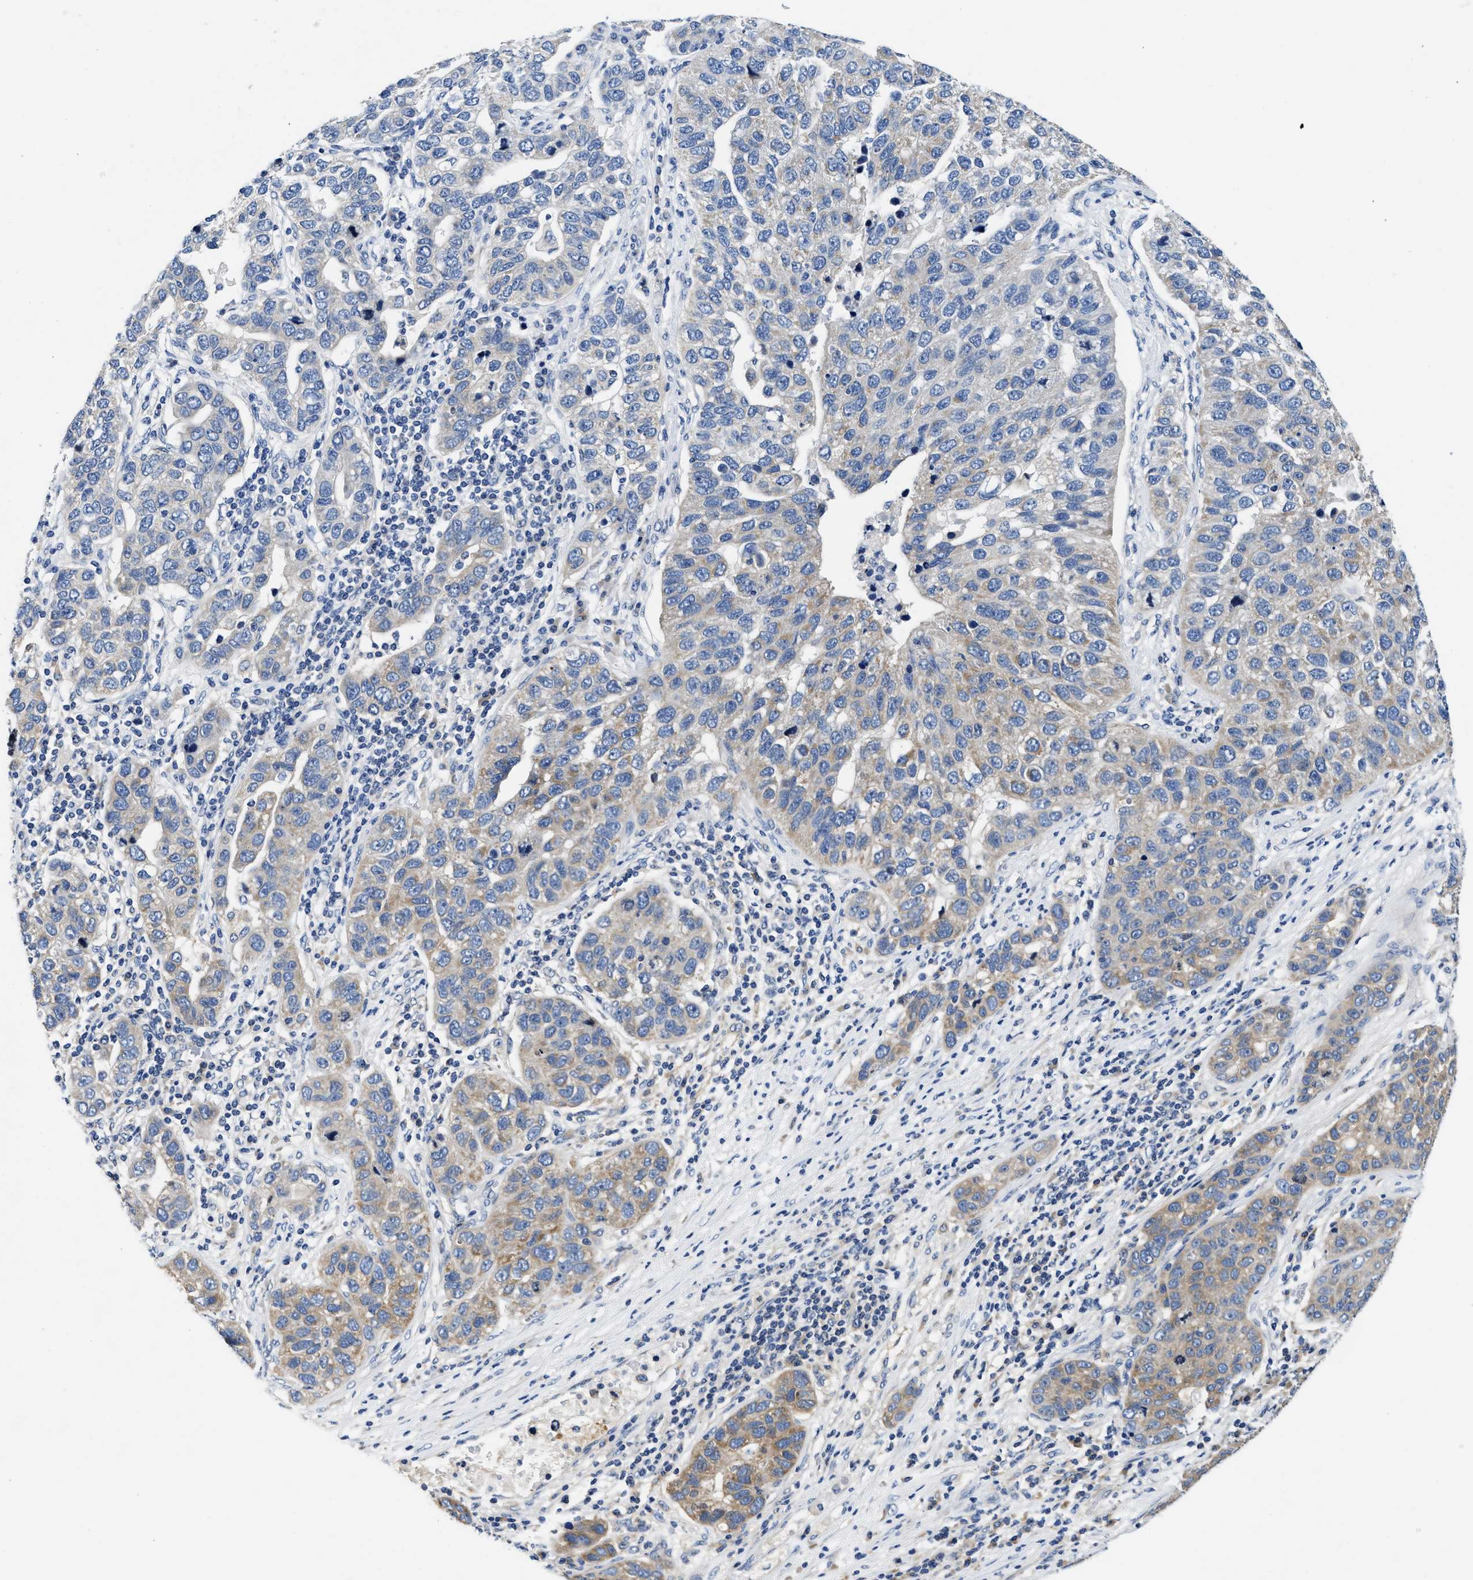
{"staining": {"intensity": "weak", "quantity": "25%-75%", "location": "cytoplasmic/membranous"}, "tissue": "pancreatic cancer", "cell_type": "Tumor cells", "image_type": "cancer", "snomed": [{"axis": "morphology", "description": "Adenocarcinoma, NOS"}, {"axis": "topography", "description": "Pancreas"}], "caption": "A low amount of weak cytoplasmic/membranous positivity is appreciated in approximately 25%-75% of tumor cells in pancreatic cancer (adenocarcinoma) tissue. The protein of interest is shown in brown color, while the nuclei are stained blue.", "gene": "FAM185A", "patient": {"sex": "female", "age": 61}}